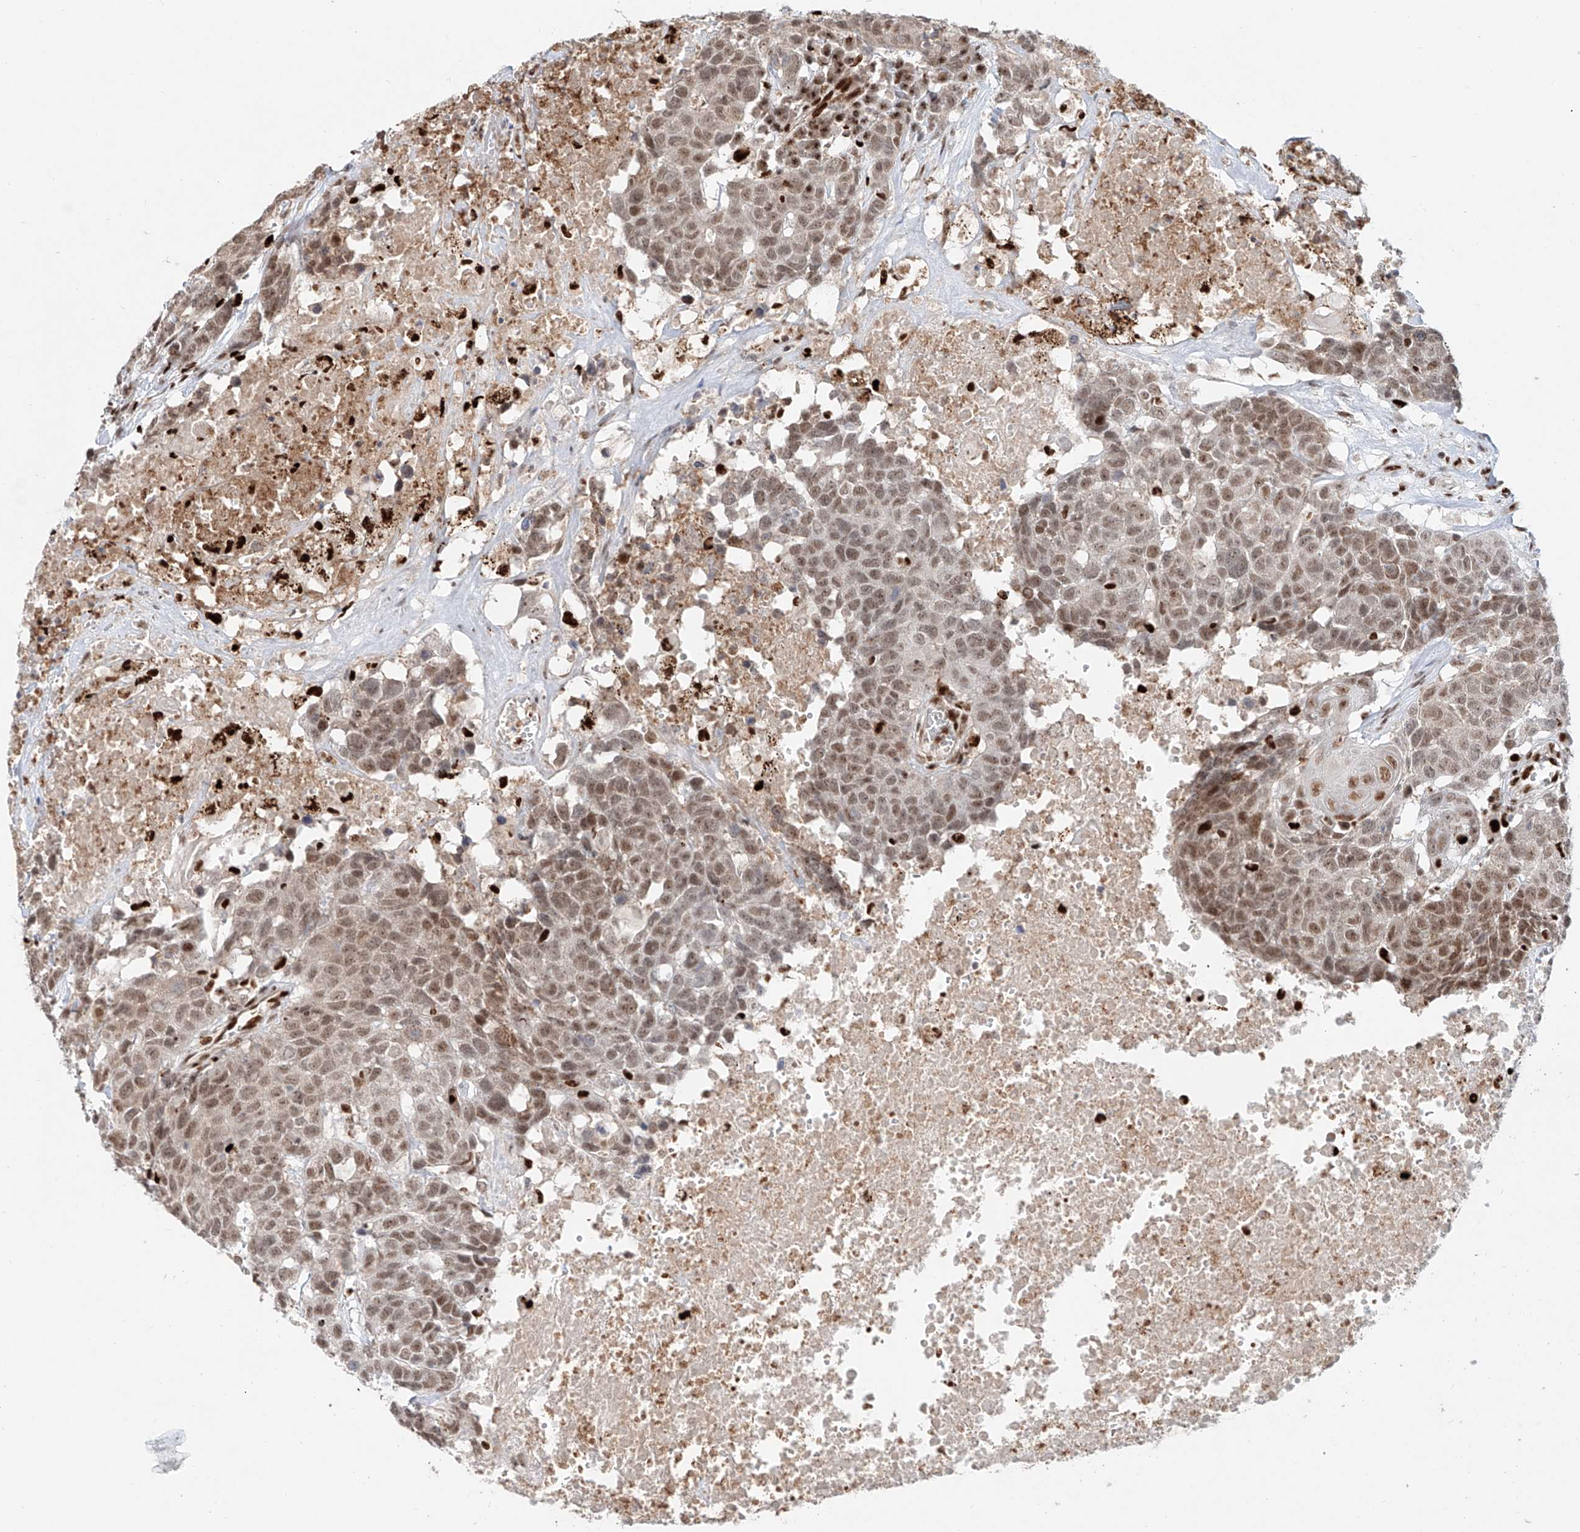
{"staining": {"intensity": "weak", "quantity": ">75%", "location": "nuclear"}, "tissue": "head and neck cancer", "cell_type": "Tumor cells", "image_type": "cancer", "snomed": [{"axis": "morphology", "description": "Squamous cell carcinoma, NOS"}, {"axis": "topography", "description": "Head-Neck"}], "caption": "This photomicrograph demonstrates immunohistochemistry (IHC) staining of human squamous cell carcinoma (head and neck), with low weak nuclear staining in about >75% of tumor cells.", "gene": "DZIP1L", "patient": {"sex": "male", "age": 66}}